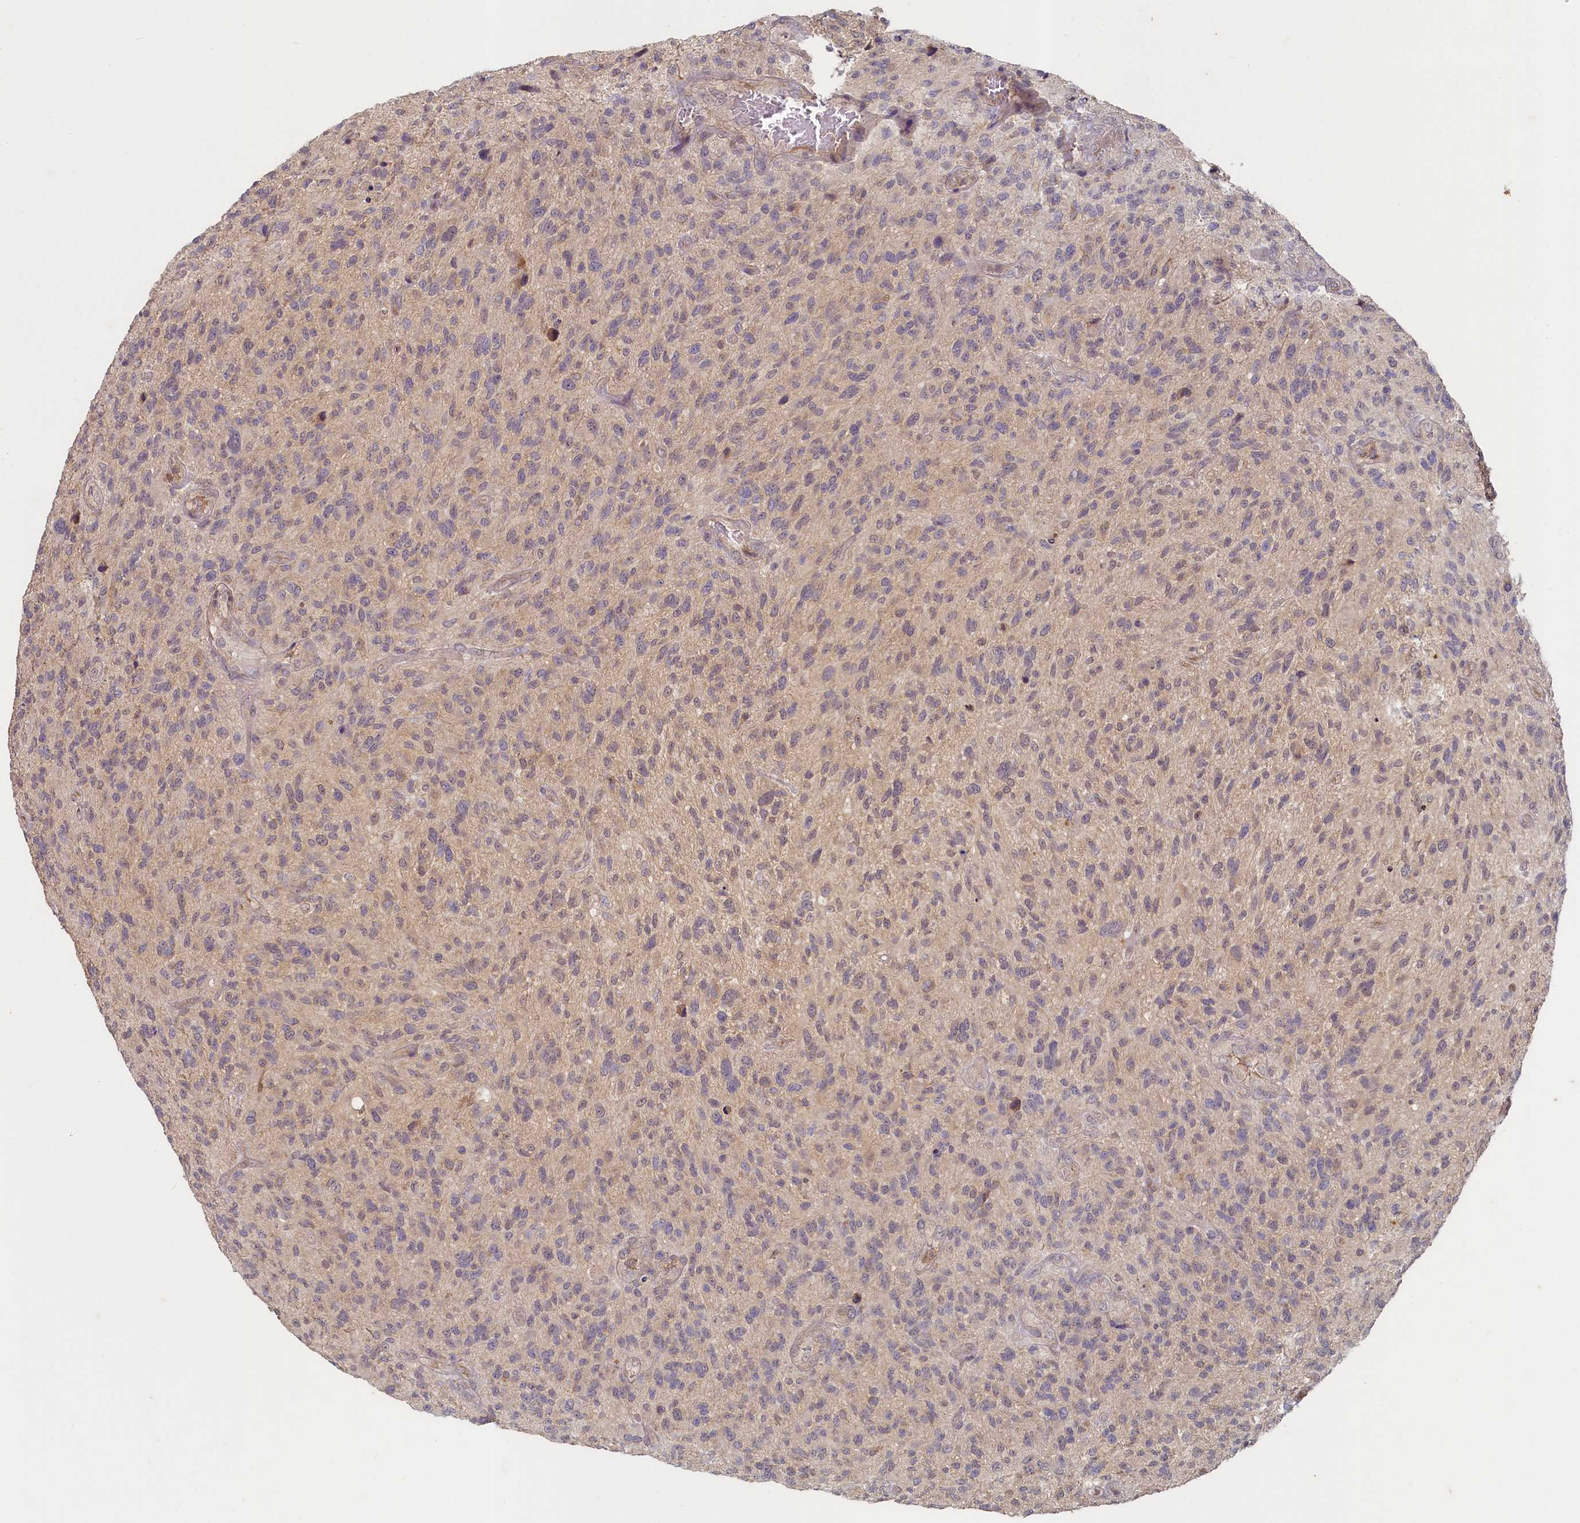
{"staining": {"intensity": "weak", "quantity": "25%-75%", "location": "cytoplasmic/membranous"}, "tissue": "glioma", "cell_type": "Tumor cells", "image_type": "cancer", "snomed": [{"axis": "morphology", "description": "Glioma, malignant, High grade"}, {"axis": "topography", "description": "Brain"}], "caption": "Glioma tissue exhibits weak cytoplasmic/membranous positivity in about 25%-75% of tumor cells", "gene": "HERC3", "patient": {"sex": "male", "age": 47}}